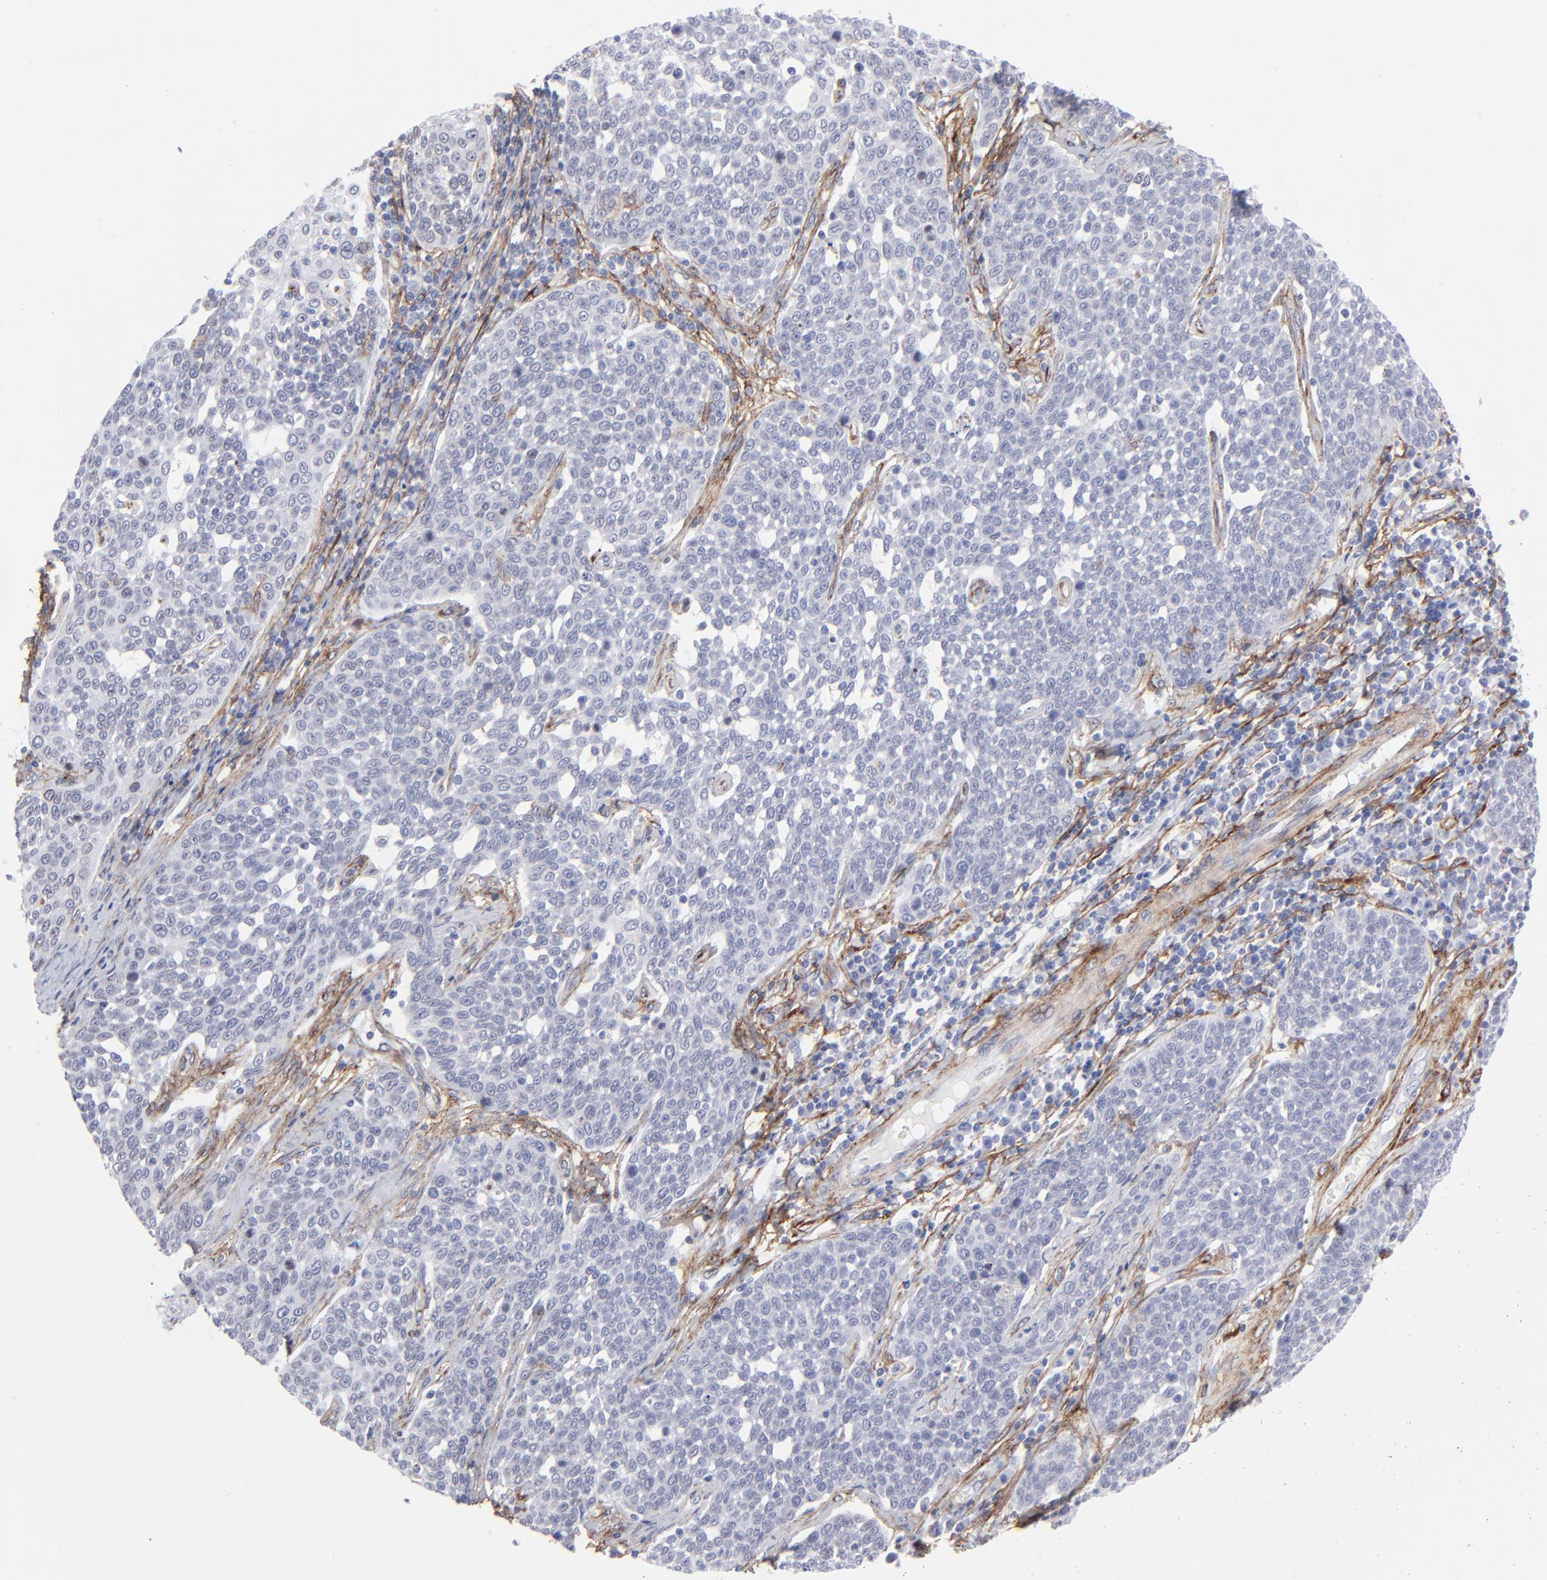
{"staining": {"intensity": "negative", "quantity": "none", "location": "none"}, "tissue": "cervical cancer", "cell_type": "Tumor cells", "image_type": "cancer", "snomed": [{"axis": "morphology", "description": "Squamous cell carcinoma, NOS"}, {"axis": "topography", "description": "Cervix"}], "caption": "Immunohistochemical staining of human squamous cell carcinoma (cervical) exhibits no significant staining in tumor cells.", "gene": "PDGFRB", "patient": {"sex": "female", "age": 34}}